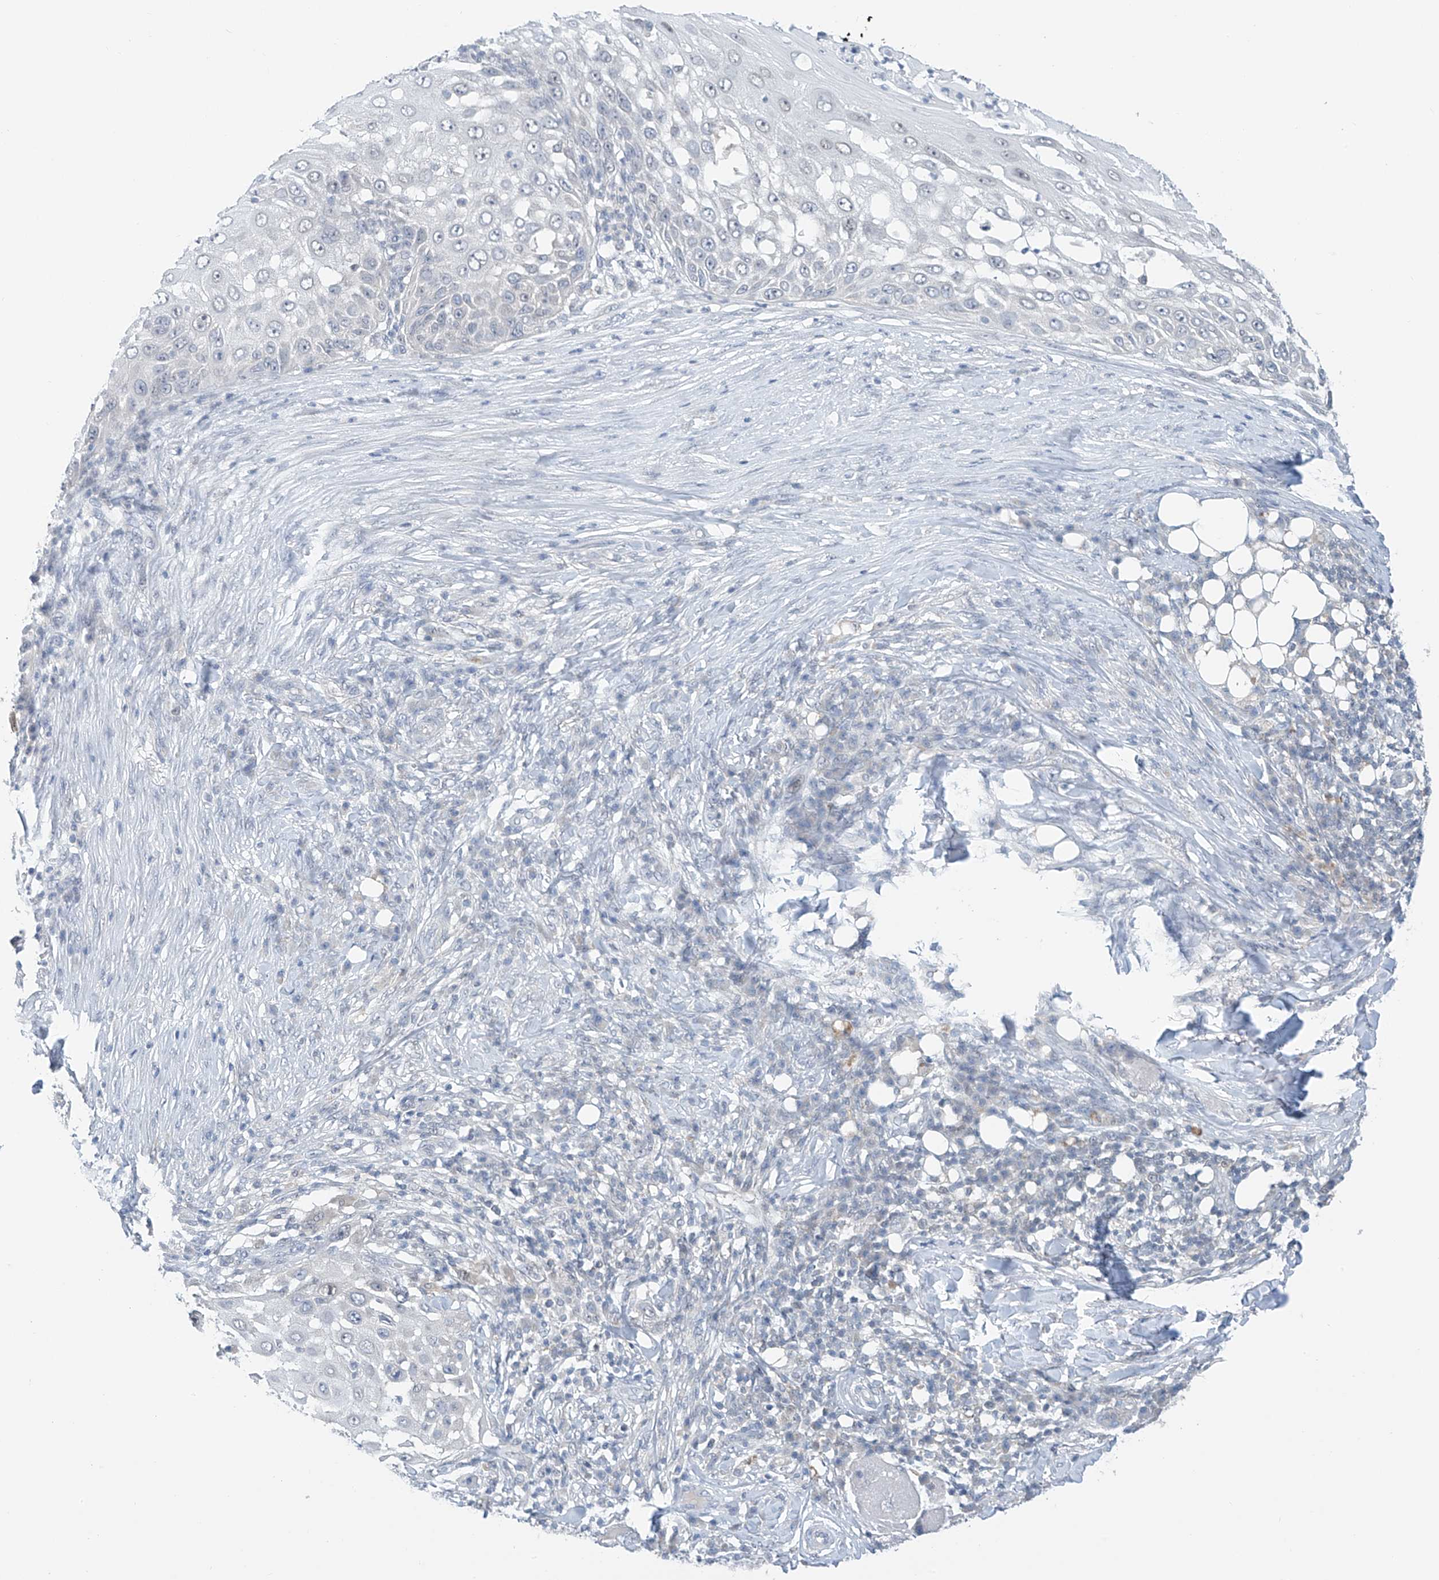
{"staining": {"intensity": "negative", "quantity": "none", "location": "none"}, "tissue": "skin cancer", "cell_type": "Tumor cells", "image_type": "cancer", "snomed": [{"axis": "morphology", "description": "Squamous cell carcinoma, NOS"}, {"axis": "topography", "description": "Skin"}], "caption": "An IHC photomicrograph of skin cancer is shown. There is no staining in tumor cells of skin cancer.", "gene": "APLF", "patient": {"sex": "female", "age": 44}}